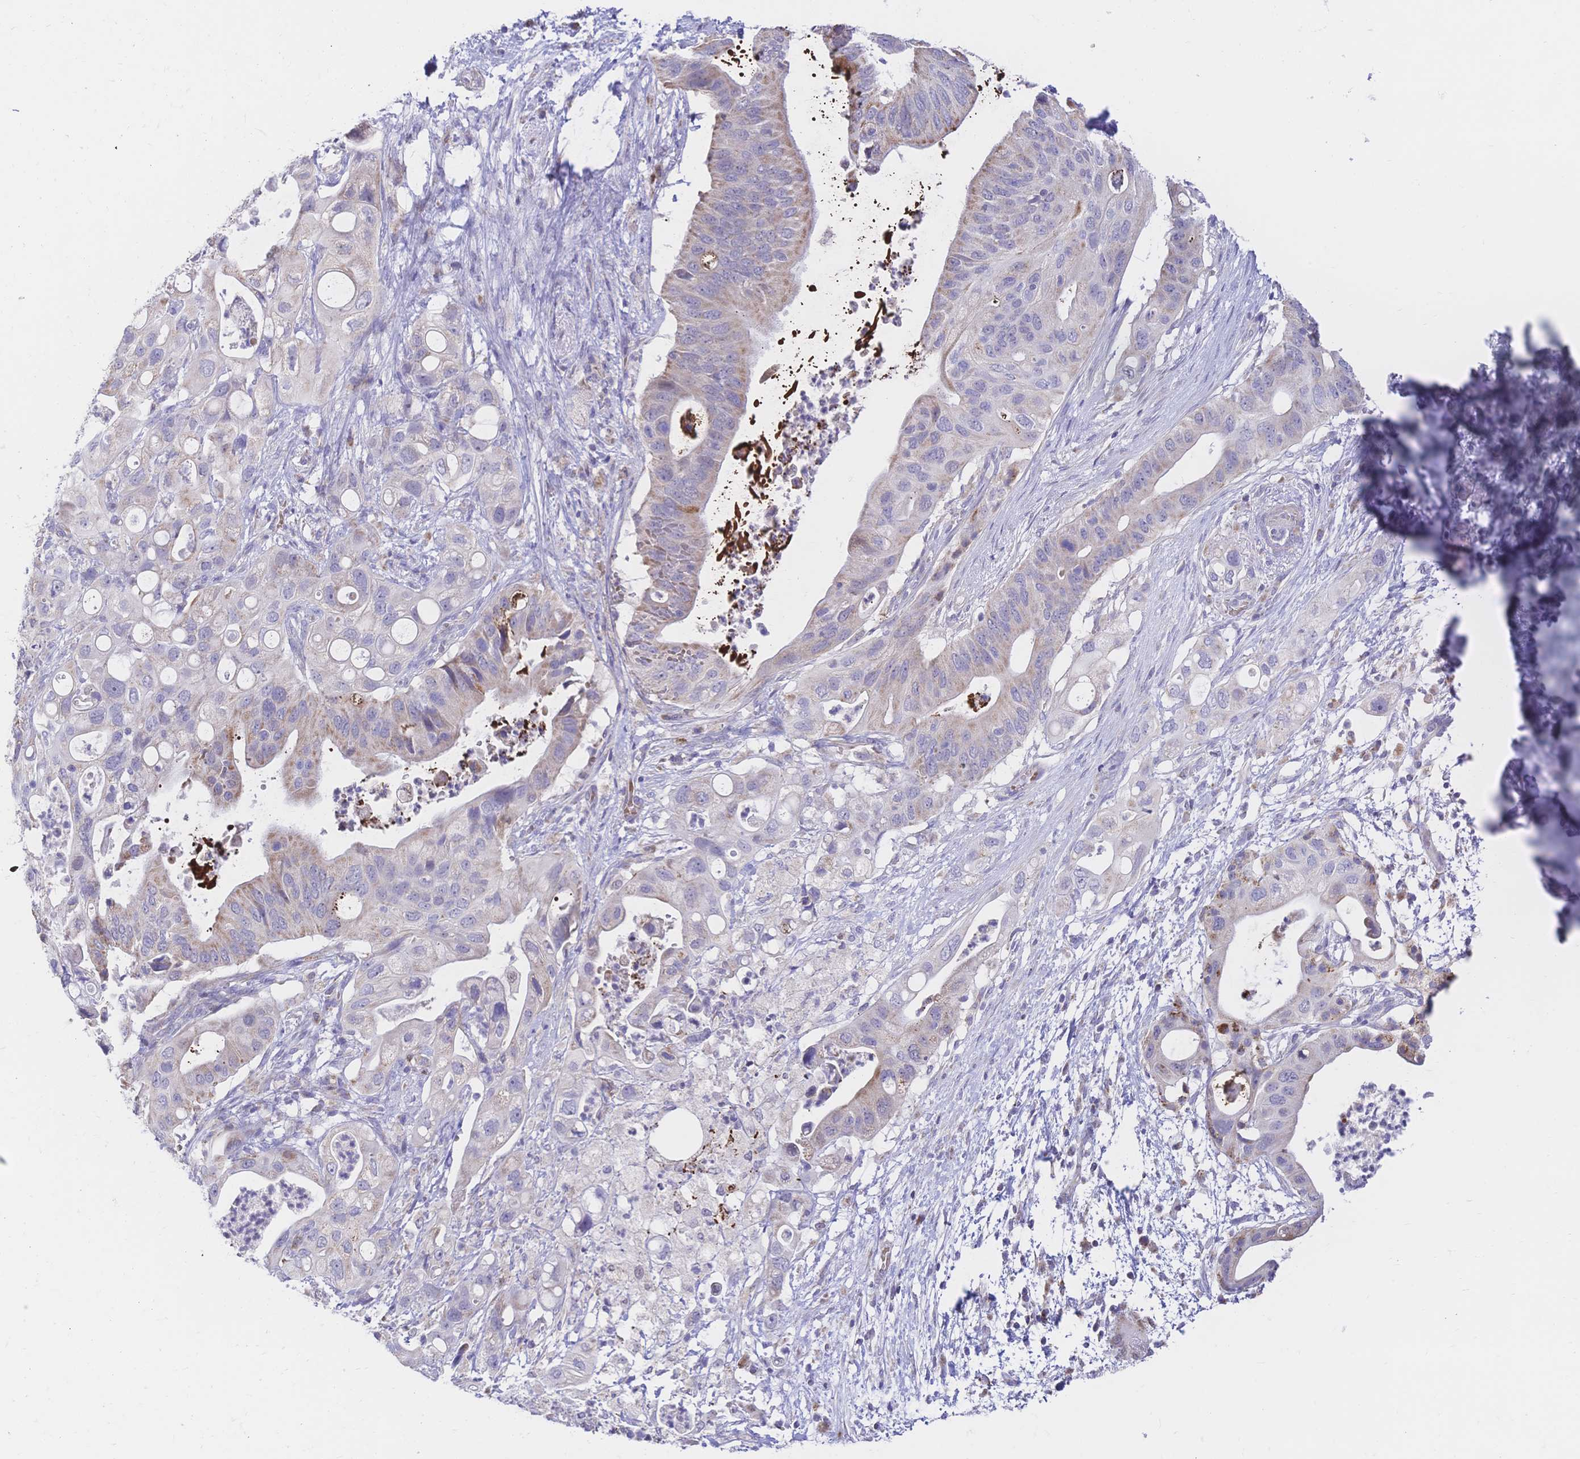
{"staining": {"intensity": "weak", "quantity": "<25%", "location": "cytoplasmic/membranous"}, "tissue": "pancreatic cancer", "cell_type": "Tumor cells", "image_type": "cancer", "snomed": [{"axis": "morphology", "description": "Adenocarcinoma, NOS"}, {"axis": "topography", "description": "Pancreas"}], "caption": "Histopathology image shows no protein expression in tumor cells of adenocarcinoma (pancreatic) tissue.", "gene": "CLEC18B", "patient": {"sex": "female", "age": 72}}